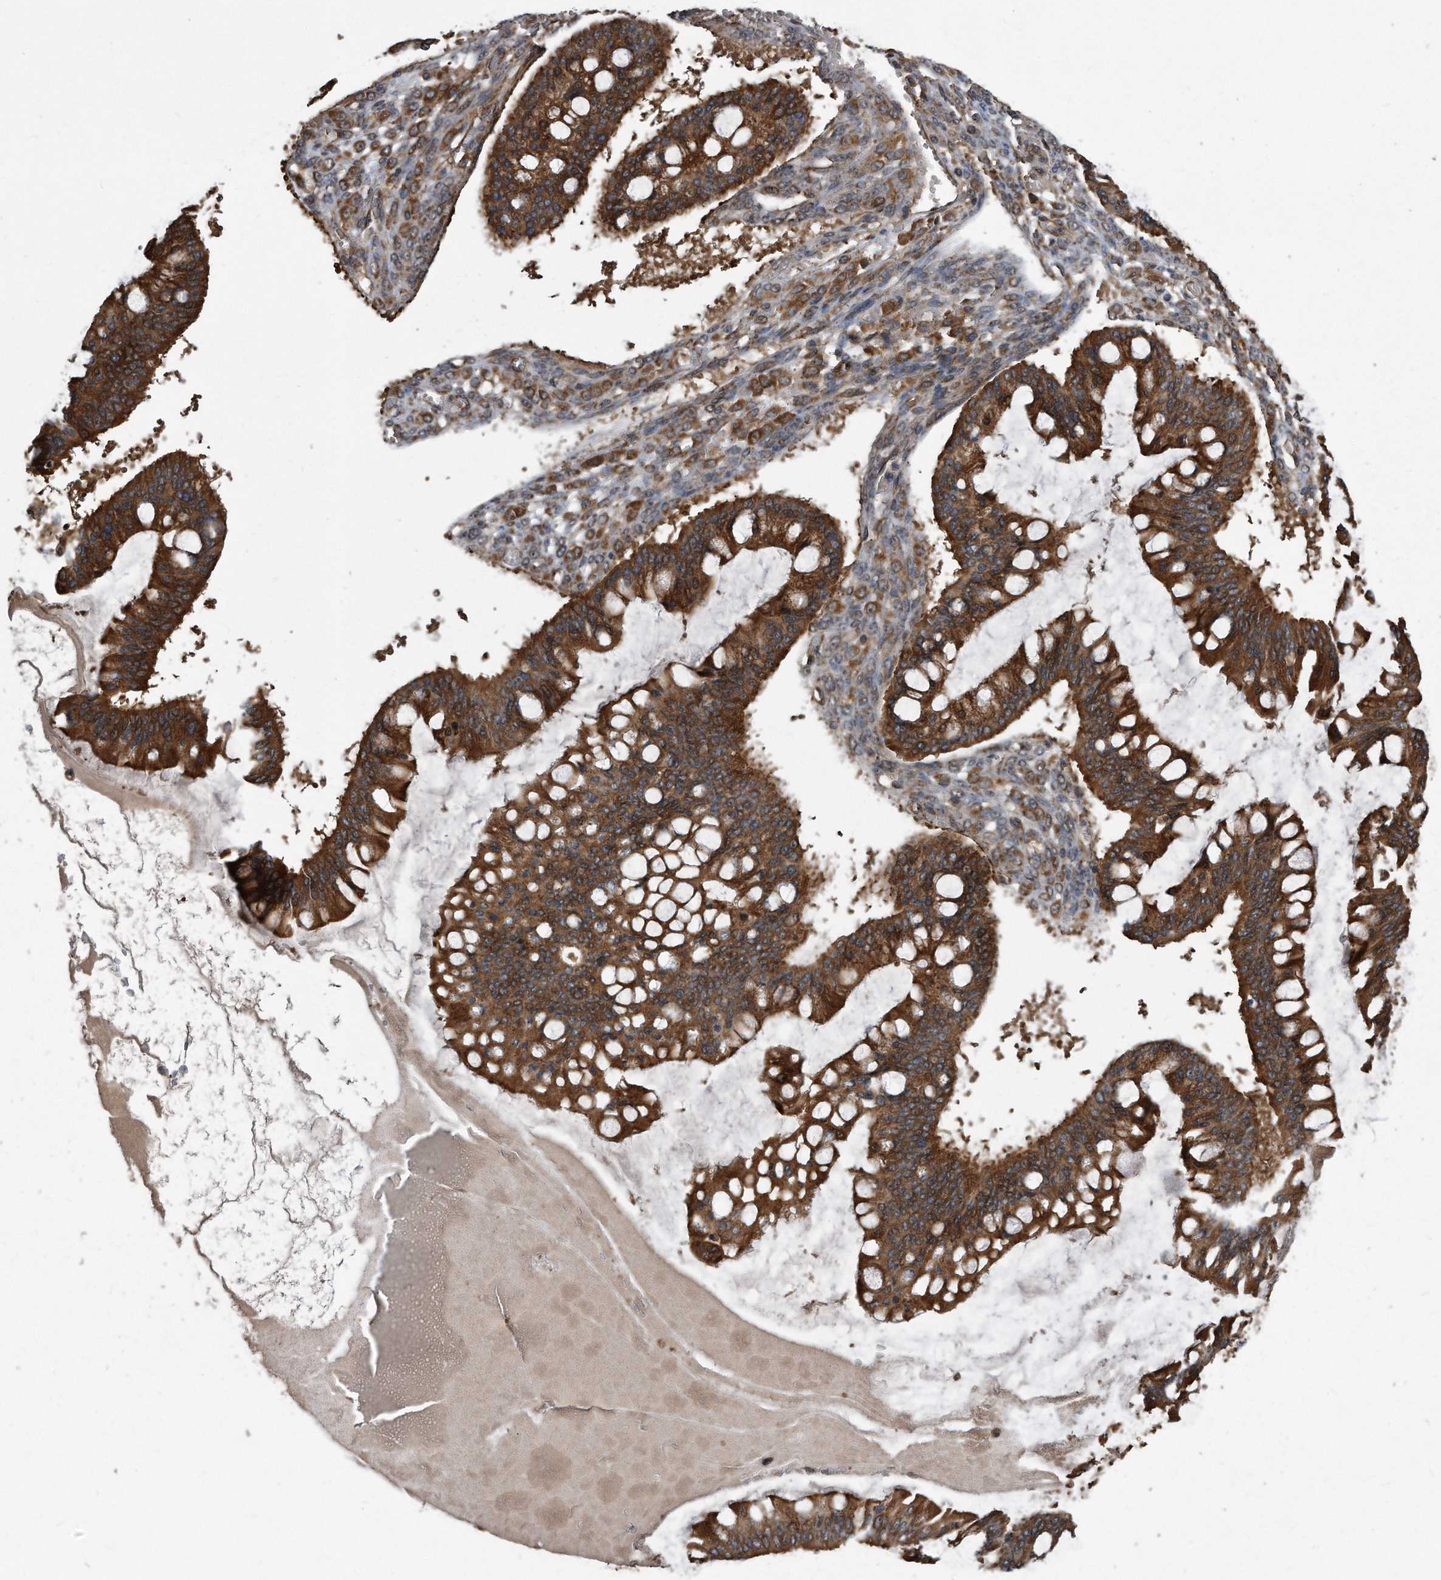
{"staining": {"intensity": "strong", "quantity": ">75%", "location": "cytoplasmic/membranous"}, "tissue": "ovarian cancer", "cell_type": "Tumor cells", "image_type": "cancer", "snomed": [{"axis": "morphology", "description": "Cystadenocarcinoma, mucinous, NOS"}, {"axis": "topography", "description": "Ovary"}], "caption": "Human ovarian mucinous cystadenocarcinoma stained with a brown dye displays strong cytoplasmic/membranous positive positivity in approximately >75% of tumor cells.", "gene": "FAM136A", "patient": {"sex": "female", "age": 73}}